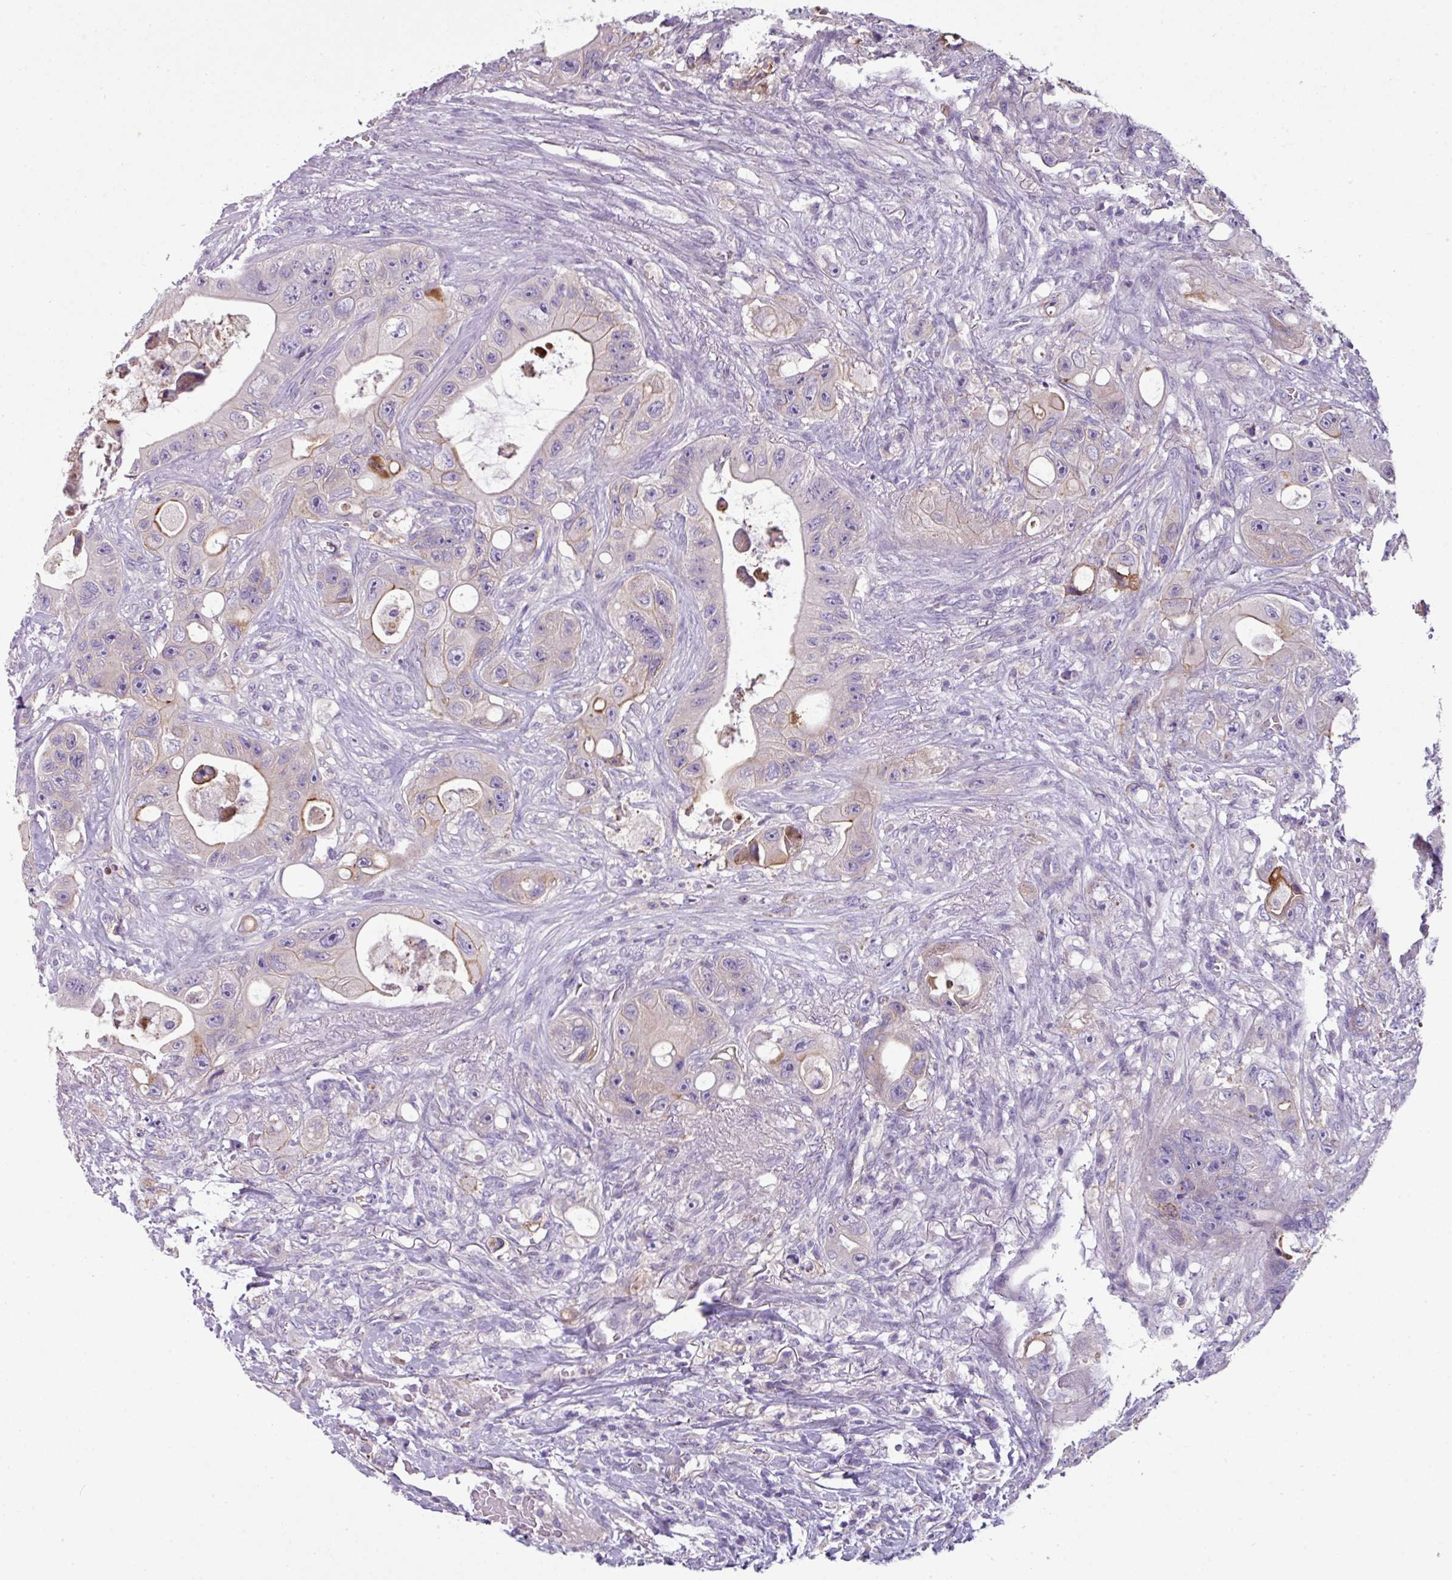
{"staining": {"intensity": "weak", "quantity": "<25%", "location": "cytoplasmic/membranous"}, "tissue": "colorectal cancer", "cell_type": "Tumor cells", "image_type": "cancer", "snomed": [{"axis": "morphology", "description": "Adenocarcinoma, NOS"}, {"axis": "topography", "description": "Colon"}], "caption": "This is a micrograph of immunohistochemistry (IHC) staining of colorectal cancer, which shows no staining in tumor cells.", "gene": "TMEM178B", "patient": {"sex": "female", "age": 46}}